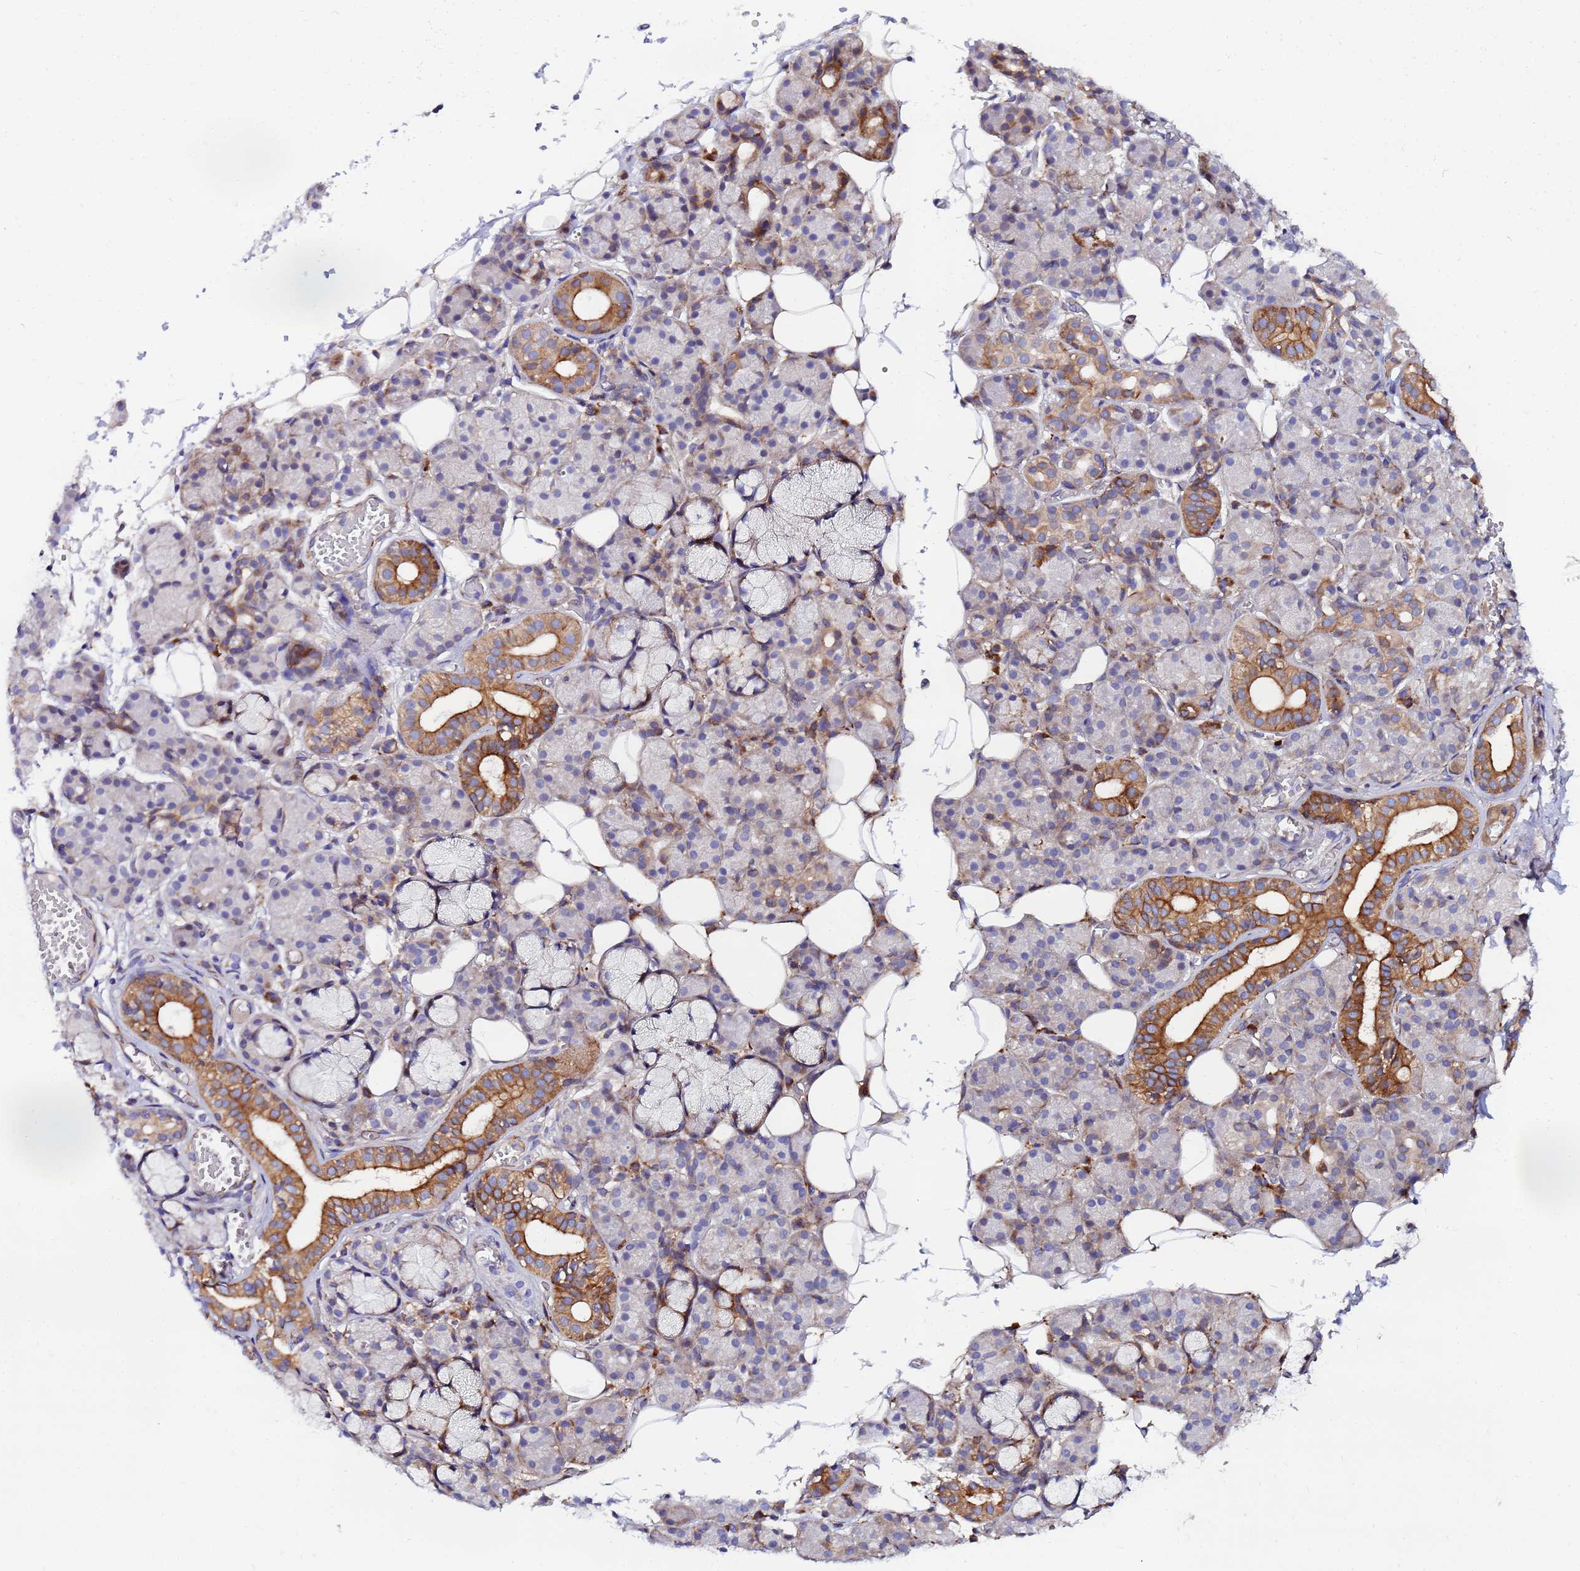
{"staining": {"intensity": "strong", "quantity": "25%-75%", "location": "cytoplasmic/membranous"}, "tissue": "salivary gland", "cell_type": "Glandular cells", "image_type": "normal", "snomed": [{"axis": "morphology", "description": "Normal tissue, NOS"}, {"axis": "topography", "description": "Salivary gland"}], "caption": "Unremarkable salivary gland shows strong cytoplasmic/membranous positivity in approximately 25%-75% of glandular cells (IHC, brightfield microscopy, high magnification)..", "gene": "POM121C", "patient": {"sex": "male", "age": 63}}